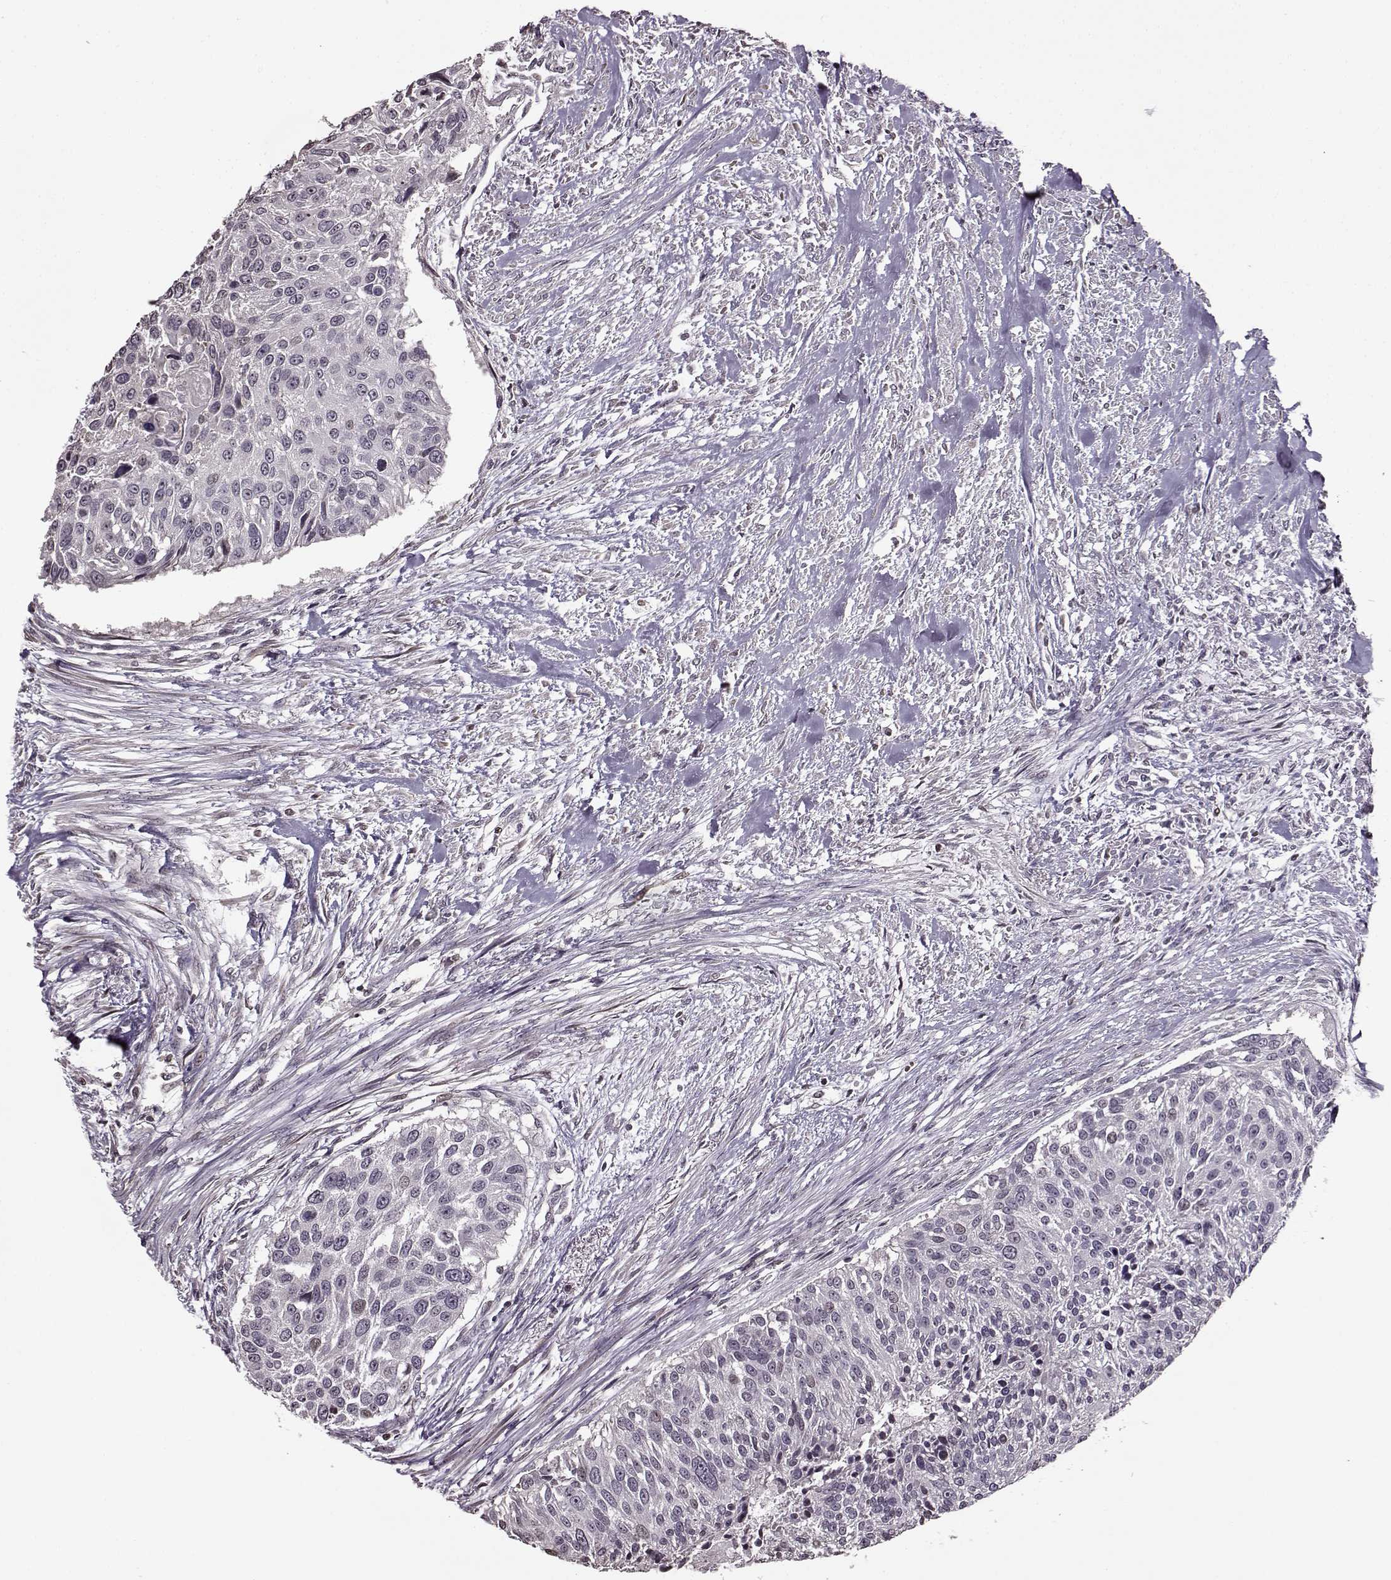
{"staining": {"intensity": "negative", "quantity": "none", "location": "none"}, "tissue": "urothelial cancer", "cell_type": "Tumor cells", "image_type": "cancer", "snomed": [{"axis": "morphology", "description": "Urothelial carcinoma, NOS"}, {"axis": "topography", "description": "Urinary bladder"}], "caption": "Tumor cells are negative for brown protein staining in urothelial cancer. Nuclei are stained in blue.", "gene": "FSHB", "patient": {"sex": "male", "age": 55}}